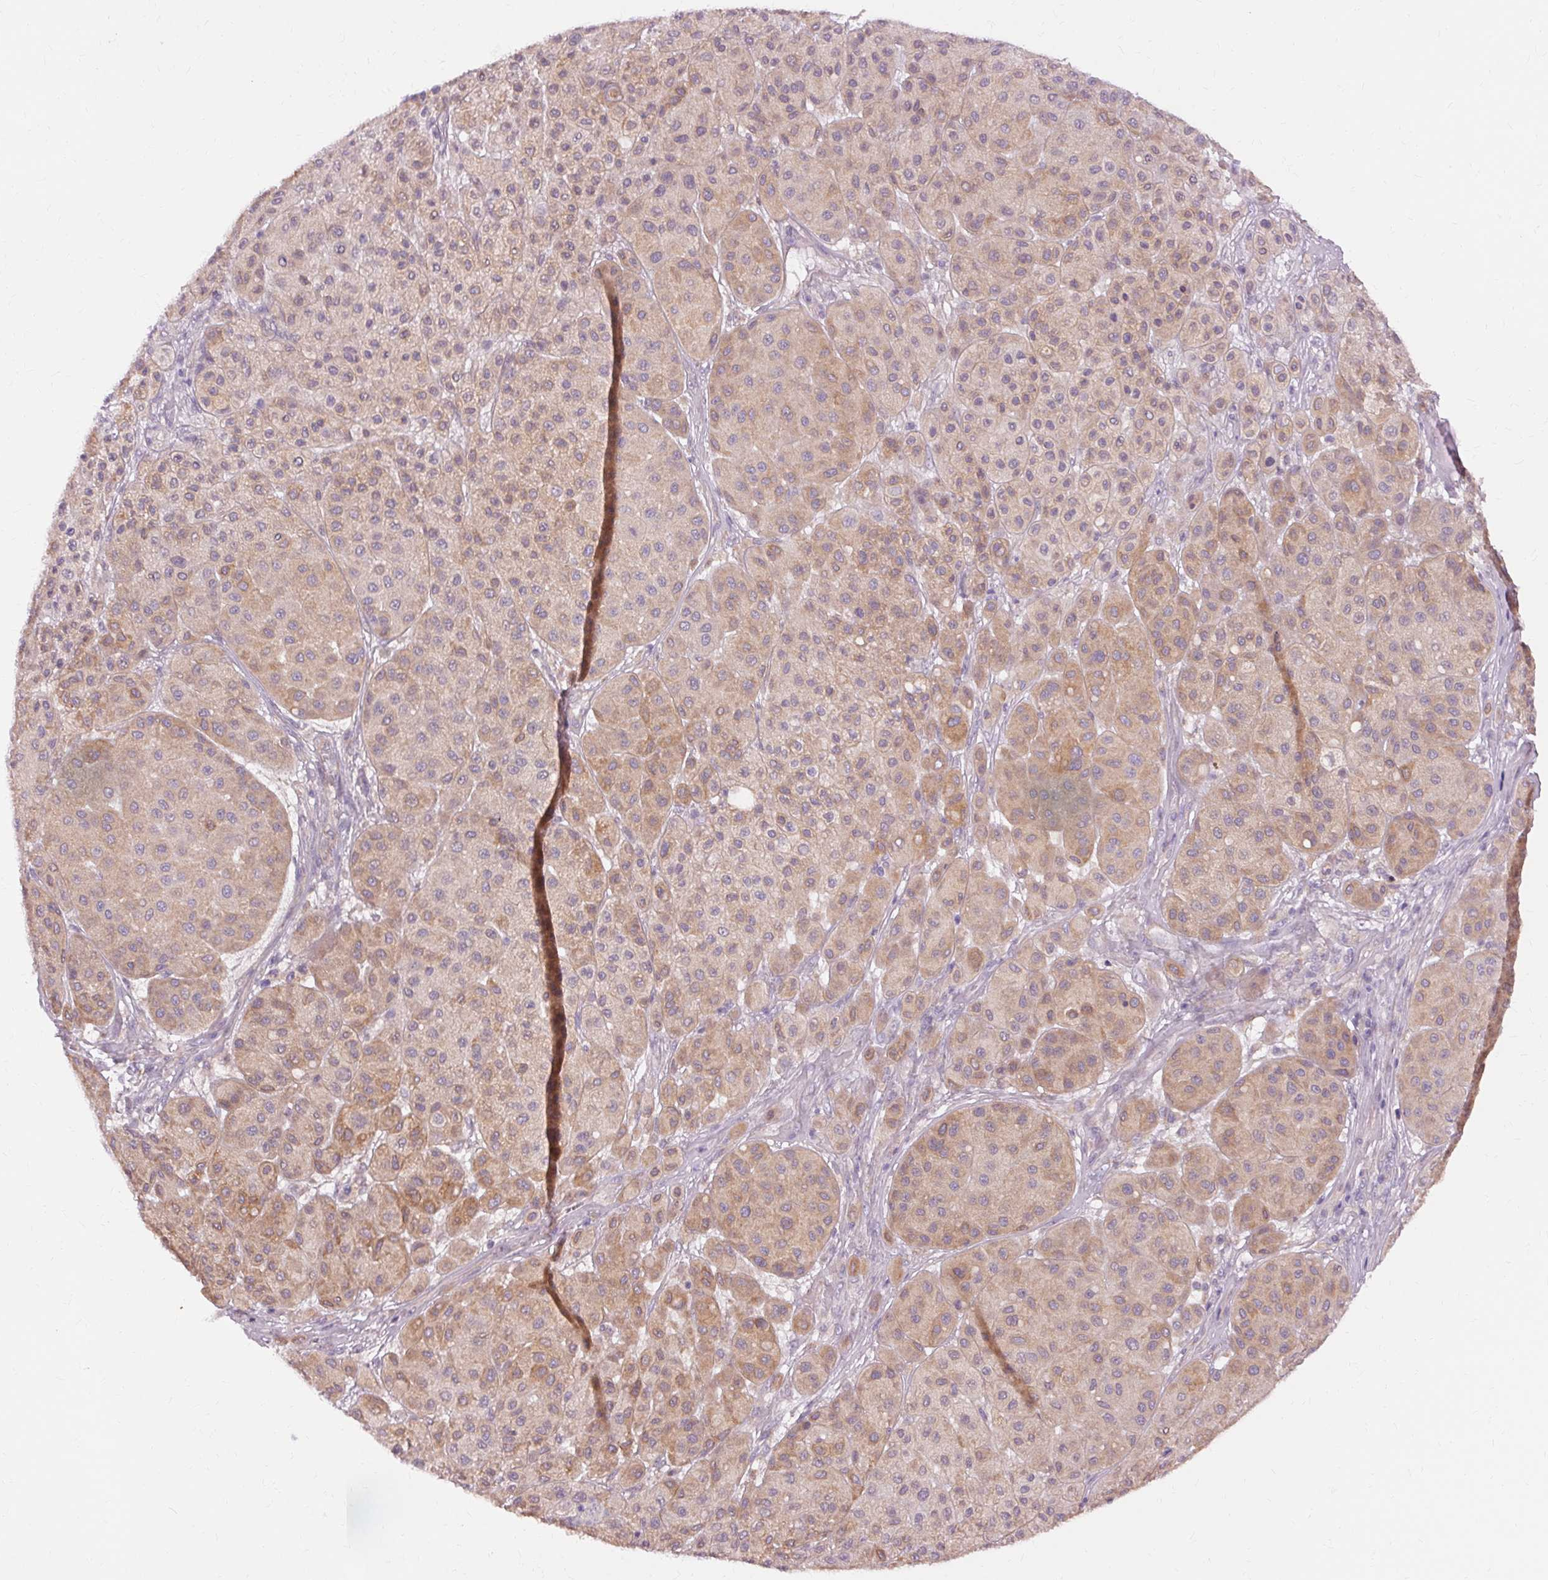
{"staining": {"intensity": "moderate", "quantity": "25%-75%", "location": "cytoplasmic/membranous"}, "tissue": "melanoma", "cell_type": "Tumor cells", "image_type": "cancer", "snomed": [{"axis": "morphology", "description": "Malignant melanoma, Metastatic site"}, {"axis": "topography", "description": "Smooth muscle"}], "caption": "The histopathology image exhibits a brown stain indicating the presence of a protein in the cytoplasmic/membranous of tumor cells in melanoma.", "gene": "TM6SF1", "patient": {"sex": "male", "age": 41}}